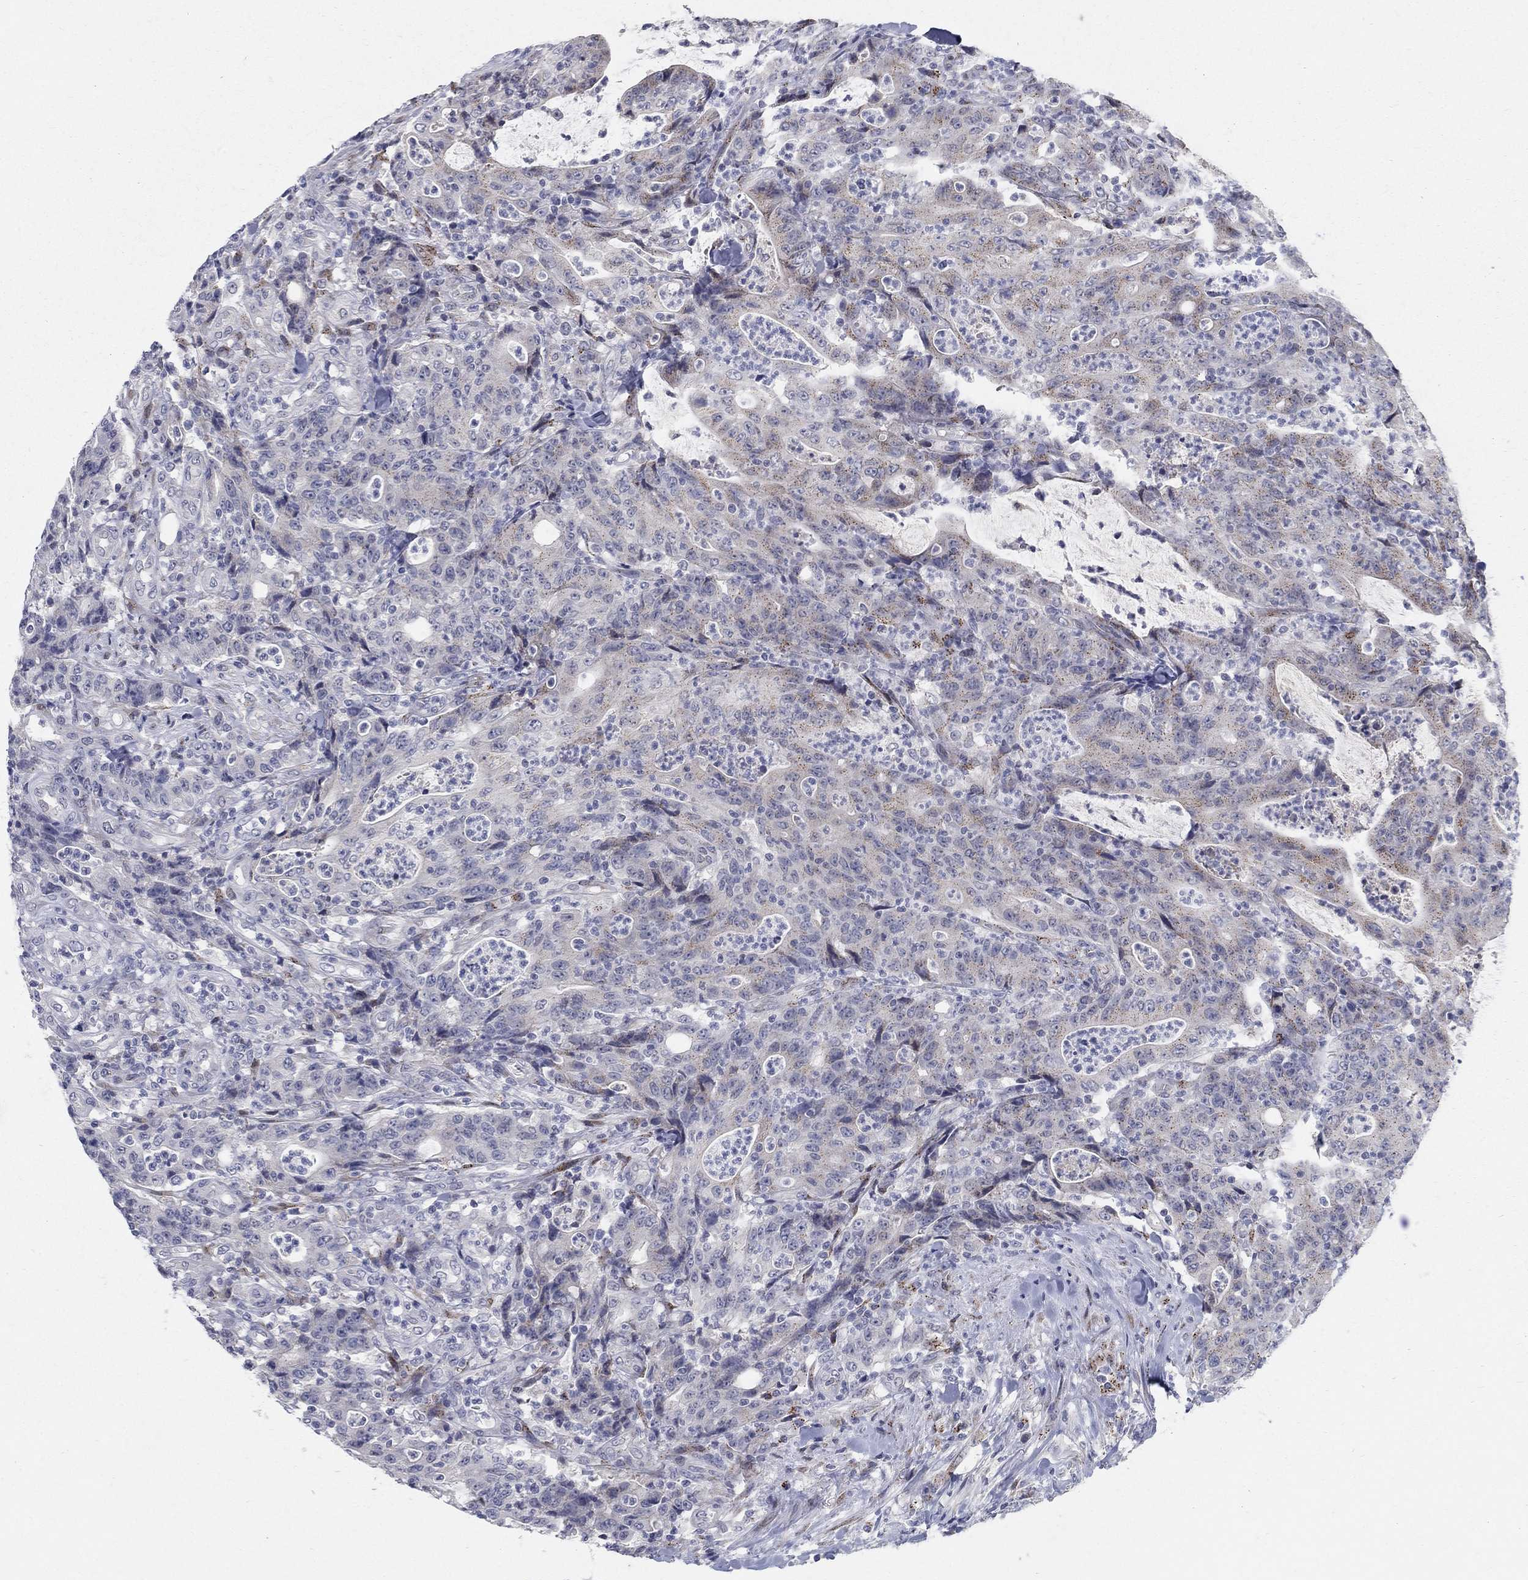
{"staining": {"intensity": "weak", "quantity": "25%-75%", "location": "cytoplasmic/membranous"}, "tissue": "colorectal cancer", "cell_type": "Tumor cells", "image_type": "cancer", "snomed": [{"axis": "morphology", "description": "Adenocarcinoma, NOS"}, {"axis": "topography", "description": "Colon"}], "caption": "The micrograph exhibits a brown stain indicating the presence of a protein in the cytoplasmic/membranous of tumor cells in colorectal cancer (adenocarcinoma).", "gene": "PANK3", "patient": {"sex": "male", "age": 70}}